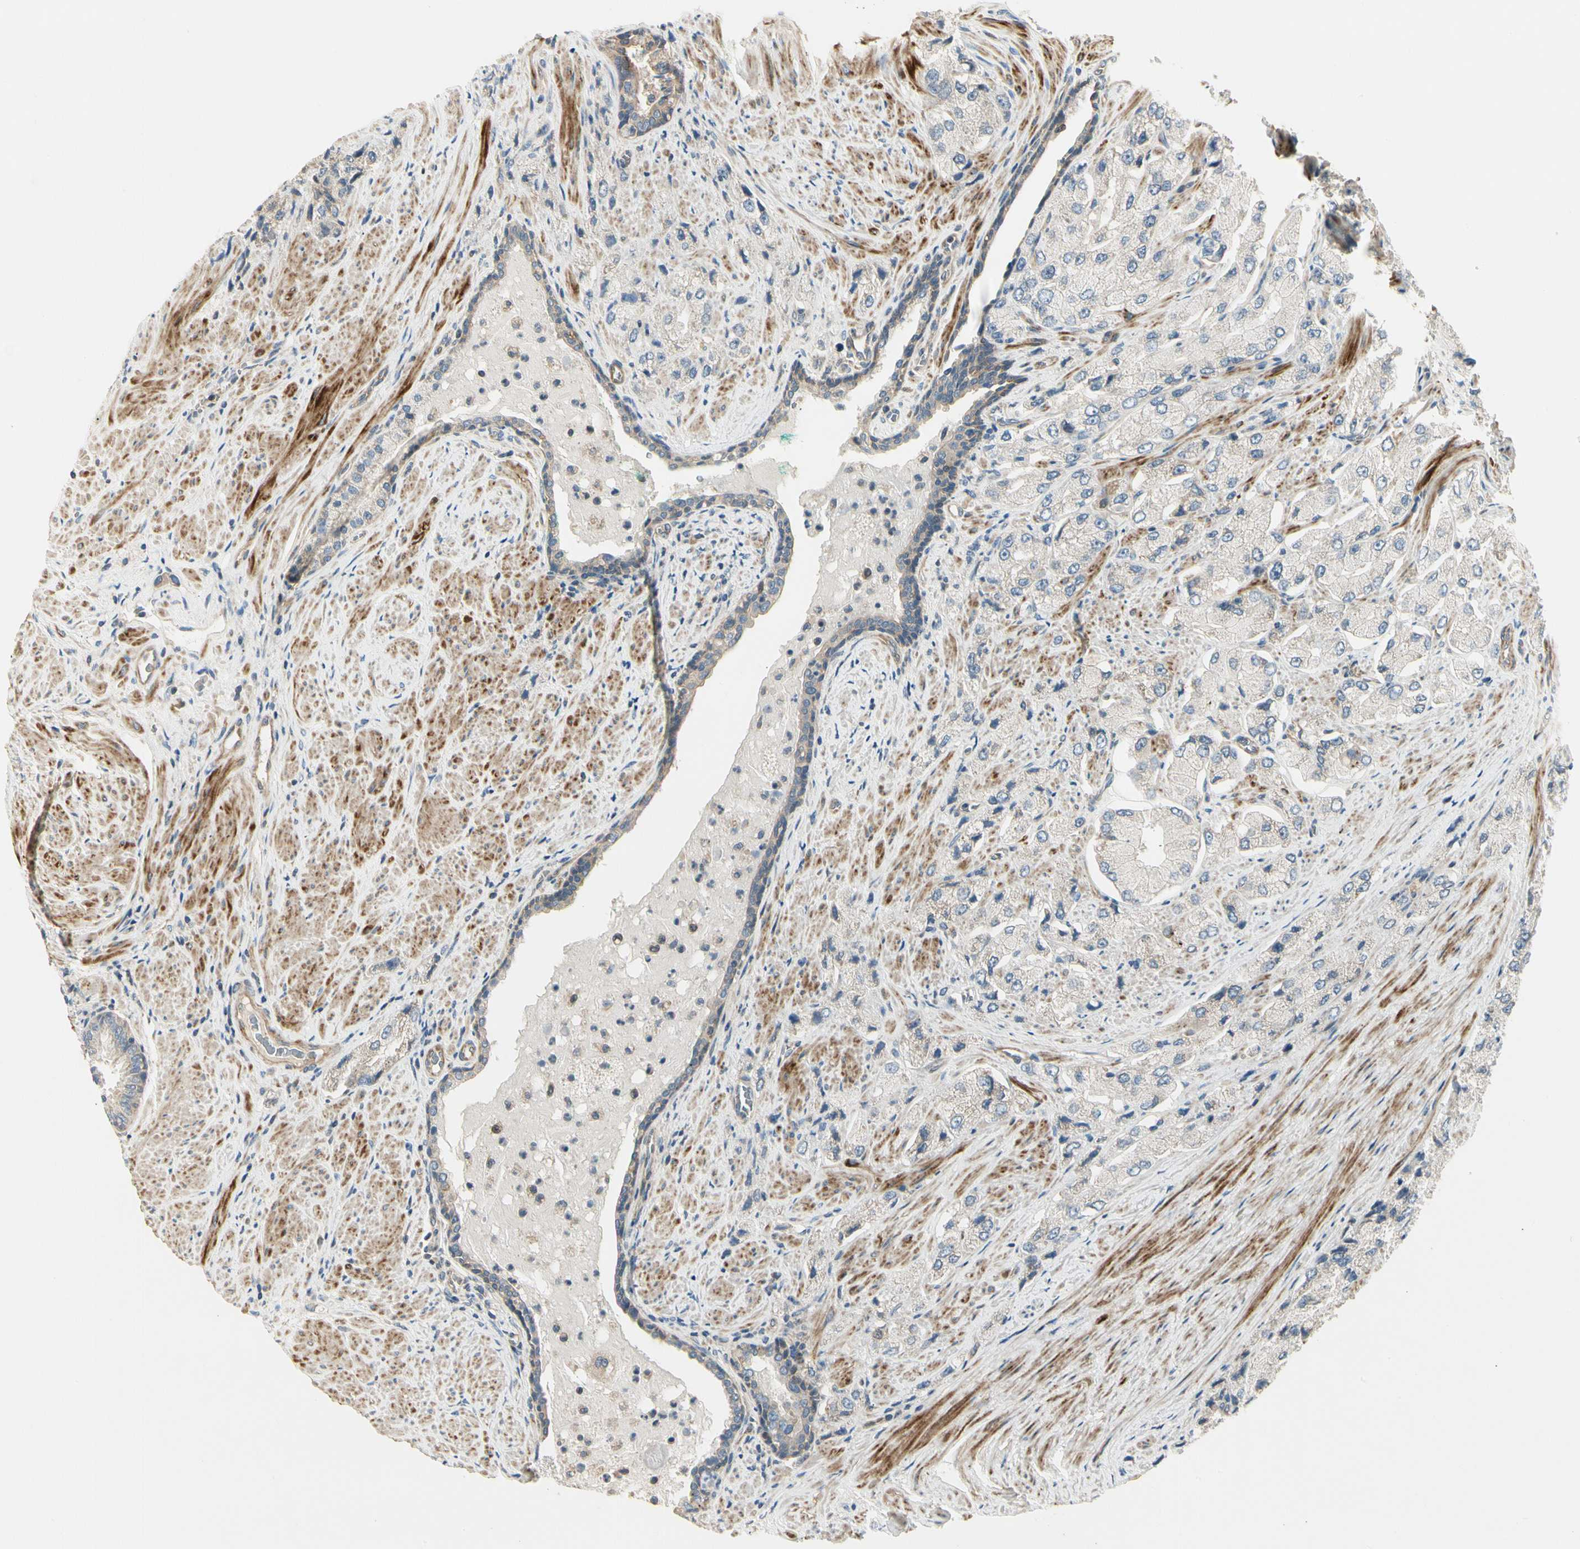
{"staining": {"intensity": "negative", "quantity": "none", "location": "none"}, "tissue": "prostate cancer", "cell_type": "Tumor cells", "image_type": "cancer", "snomed": [{"axis": "morphology", "description": "Adenocarcinoma, High grade"}, {"axis": "topography", "description": "Prostate"}], "caption": "DAB (3,3'-diaminobenzidine) immunohistochemical staining of human high-grade adenocarcinoma (prostate) demonstrates no significant staining in tumor cells.", "gene": "ADGRA3", "patient": {"sex": "male", "age": 58}}